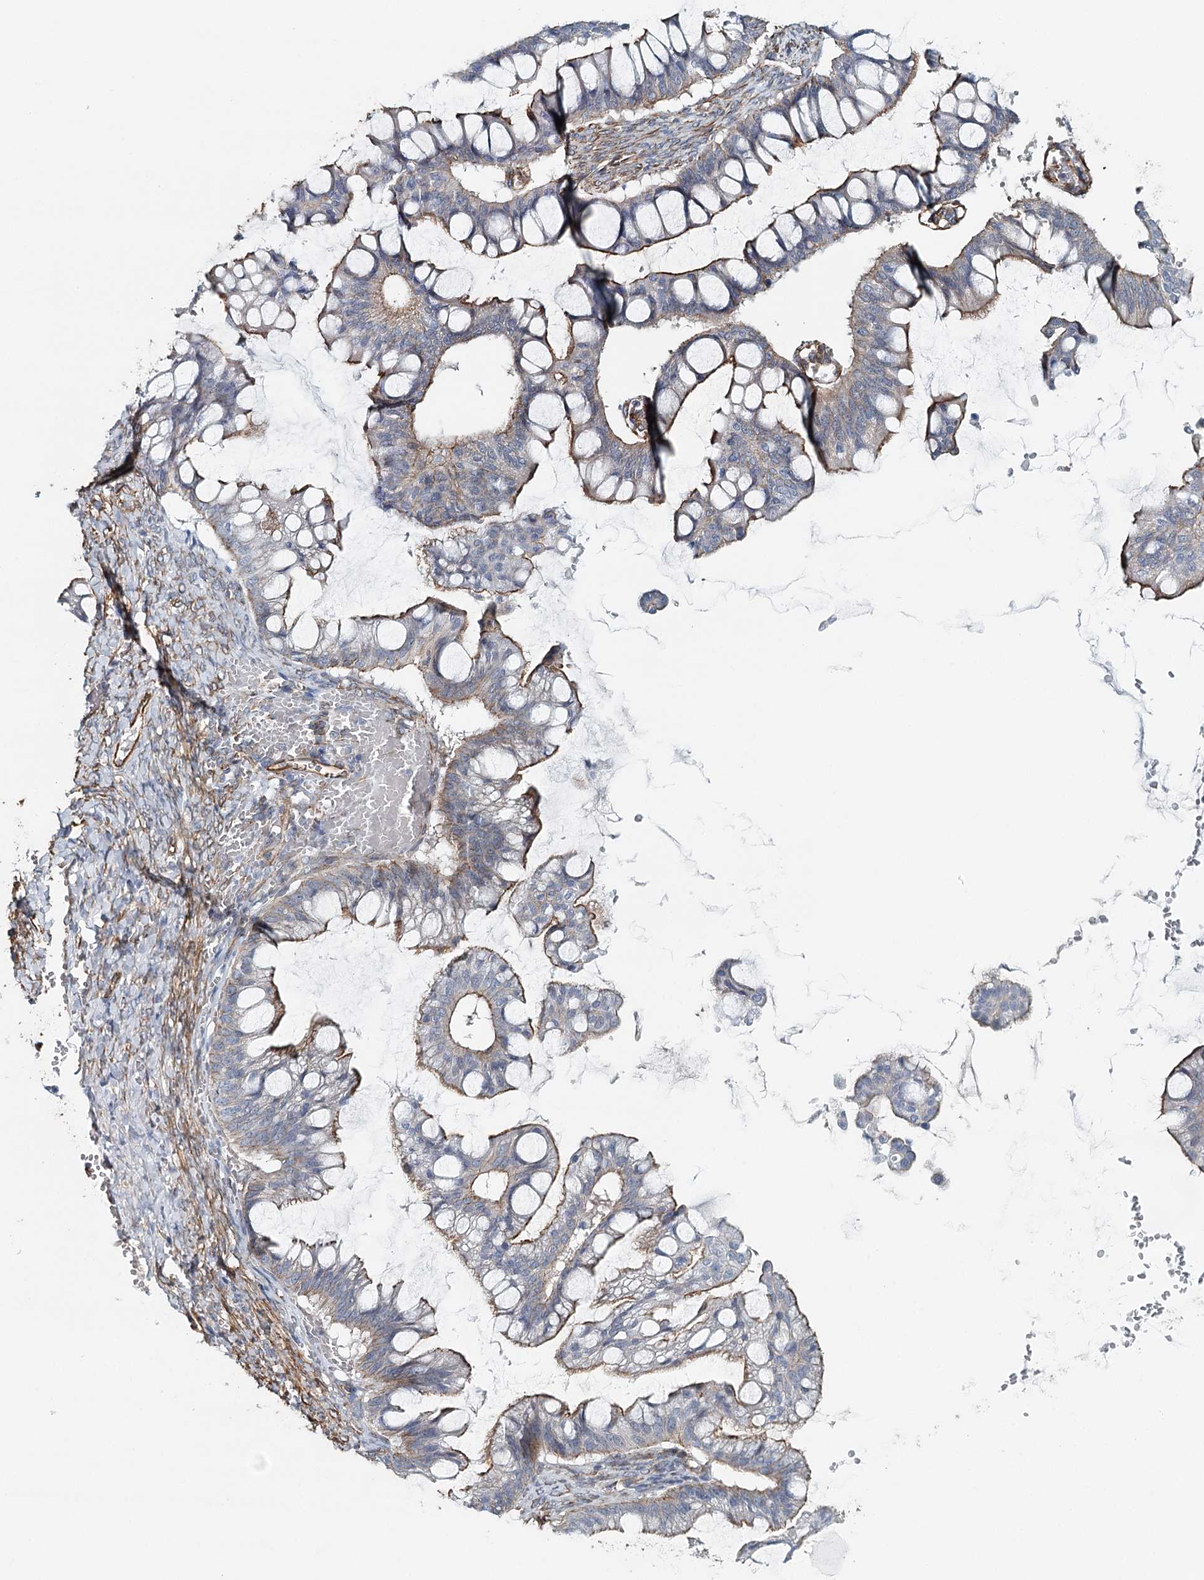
{"staining": {"intensity": "moderate", "quantity": ">75%", "location": "cytoplasmic/membranous"}, "tissue": "ovarian cancer", "cell_type": "Tumor cells", "image_type": "cancer", "snomed": [{"axis": "morphology", "description": "Cystadenocarcinoma, mucinous, NOS"}, {"axis": "topography", "description": "Ovary"}], "caption": "A brown stain shows moderate cytoplasmic/membranous staining of a protein in human mucinous cystadenocarcinoma (ovarian) tumor cells.", "gene": "SYNPO", "patient": {"sex": "female", "age": 73}}